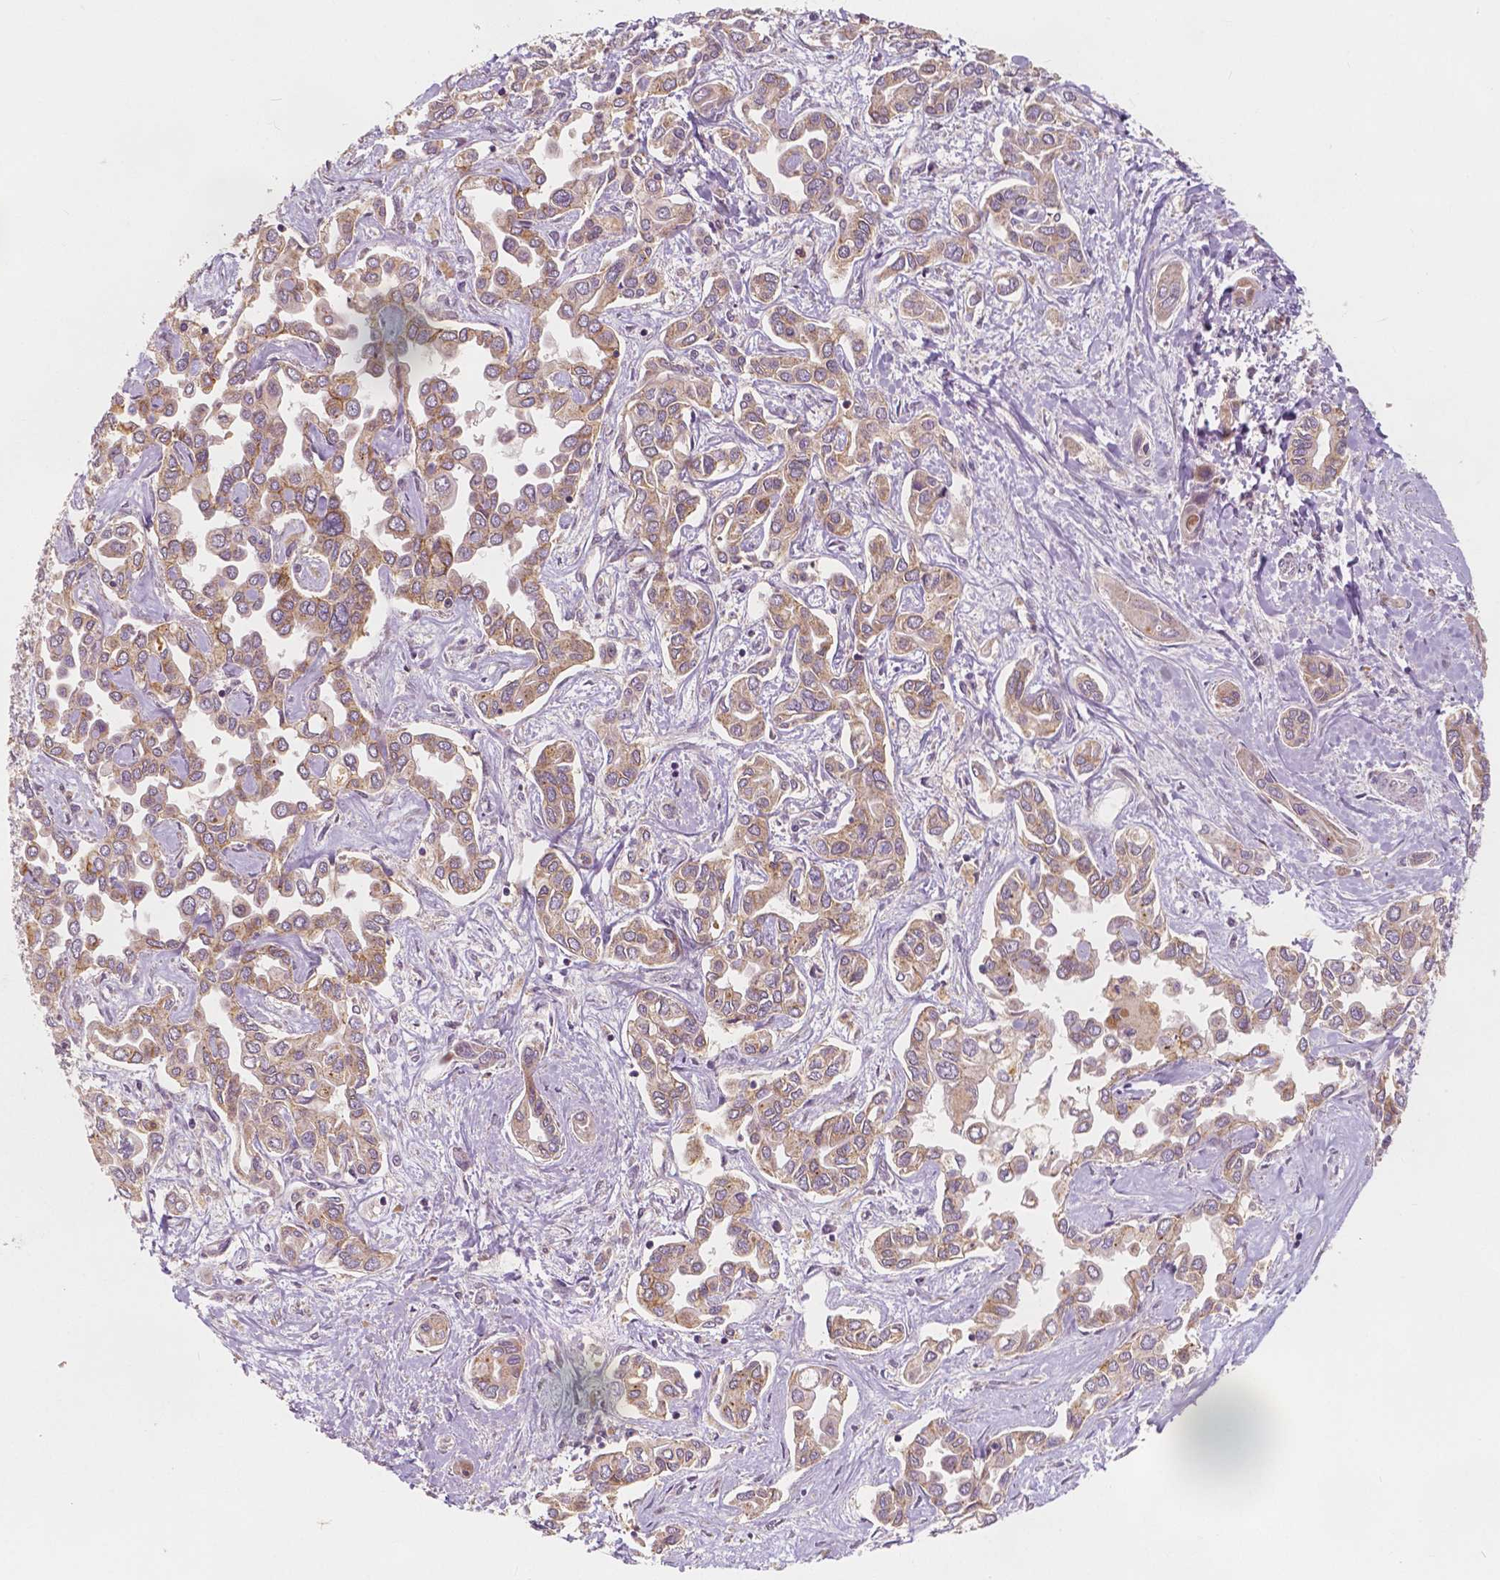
{"staining": {"intensity": "weak", "quantity": ">75%", "location": "cytoplasmic/membranous"}, "tissue": "liver cancer", "cell_type": "Tumor cells", "image_type": "cancer", "snomed": [{"axis": "morphology", "description": "Cholangiocarcinoma"}, {"axis": "topography", "description": "Liver"}], "caption": "There is low levels of weak cytoplasmic/membranous staining in tumor cells of cholangiocarcinoma (liver), as demonstrated by immunohistochemical staining (brown color).", "gene": "SNX12", "patient": {"sex": "female", "age": 64}}